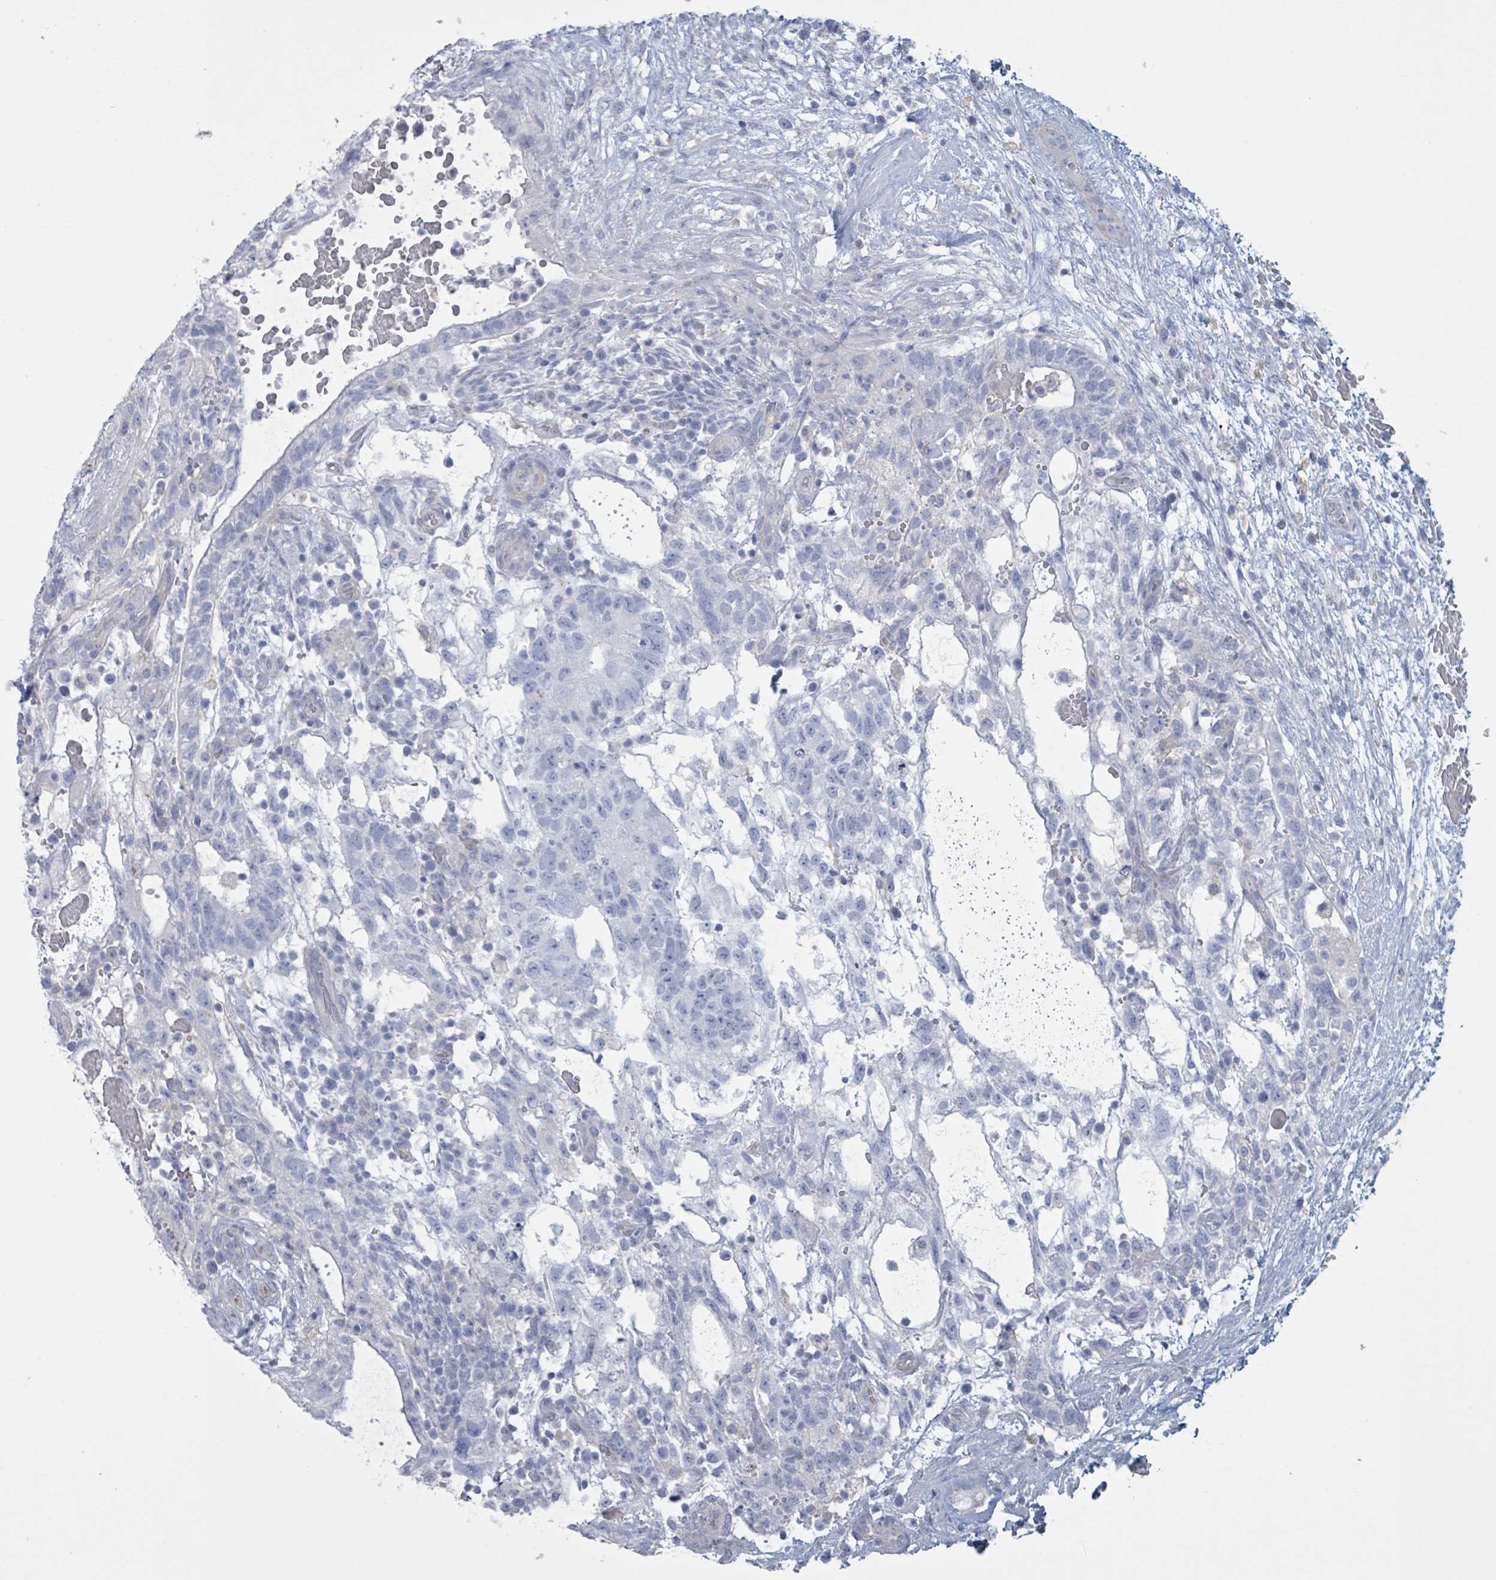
{"staining": {"intensity": "negative", "quantity": "none", "location": "none"}, "tissue": "testis cancer", "cell_type": "Tumor cells", "image_type": "cancer", "snomed": [{"axis": "morphology", "description": "Normal tissue, NOS"}, {"axis": "morphology", "description": "Carcinoma, Embryonal, NOS"}, {"axis": "topography", "description": "Testis"}], "caption": "Histopathology image shows no significant protein expression in tumor cells of testis embryonal carcinoma.", "gene": "CT45A5", "patient": {"sex": "male", "age": 32}}